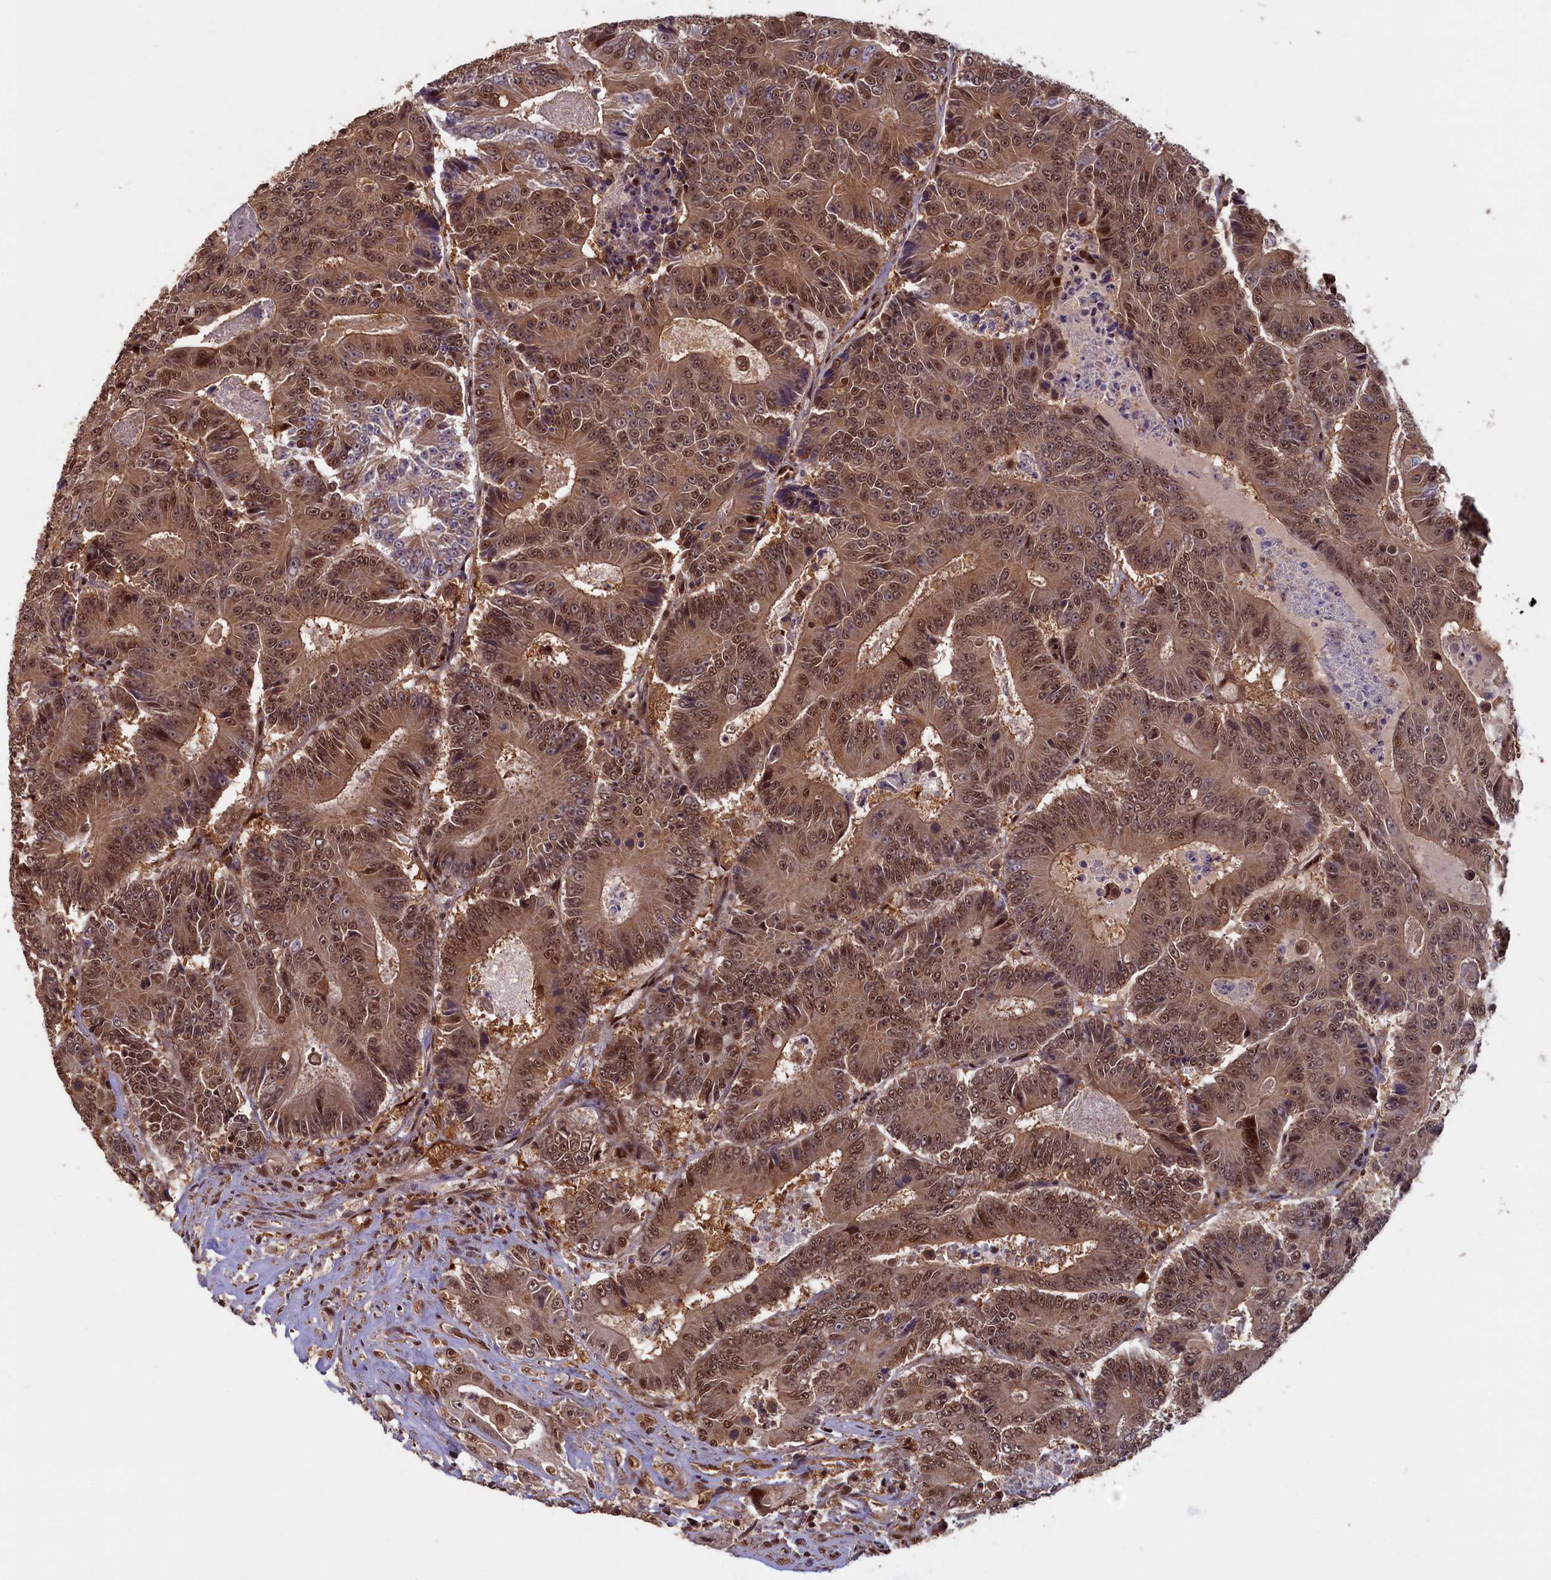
{"staining": {"intensity": "moderate", "quantity": ">75%", "location": "cytoplasmic/membranous,nuclear"}, "tissue": "colorectal cancer", "cell_type": "Tumor cells", "image_type": "cancer", "snomed": [{"axis": "morphology", "description": "Adenocarcinoma, NOS"}, {"axis": "topography", "description": "Colon"}], "caption": "Protein staining of adenocarcinoma (colorectal) tissue reveals moderate cytoplasmic/membranous and nuclear staining in approximately >75% of tumor cells.", "gene": "HIF3A", "patient": {"sex": "male", "age": 83}}